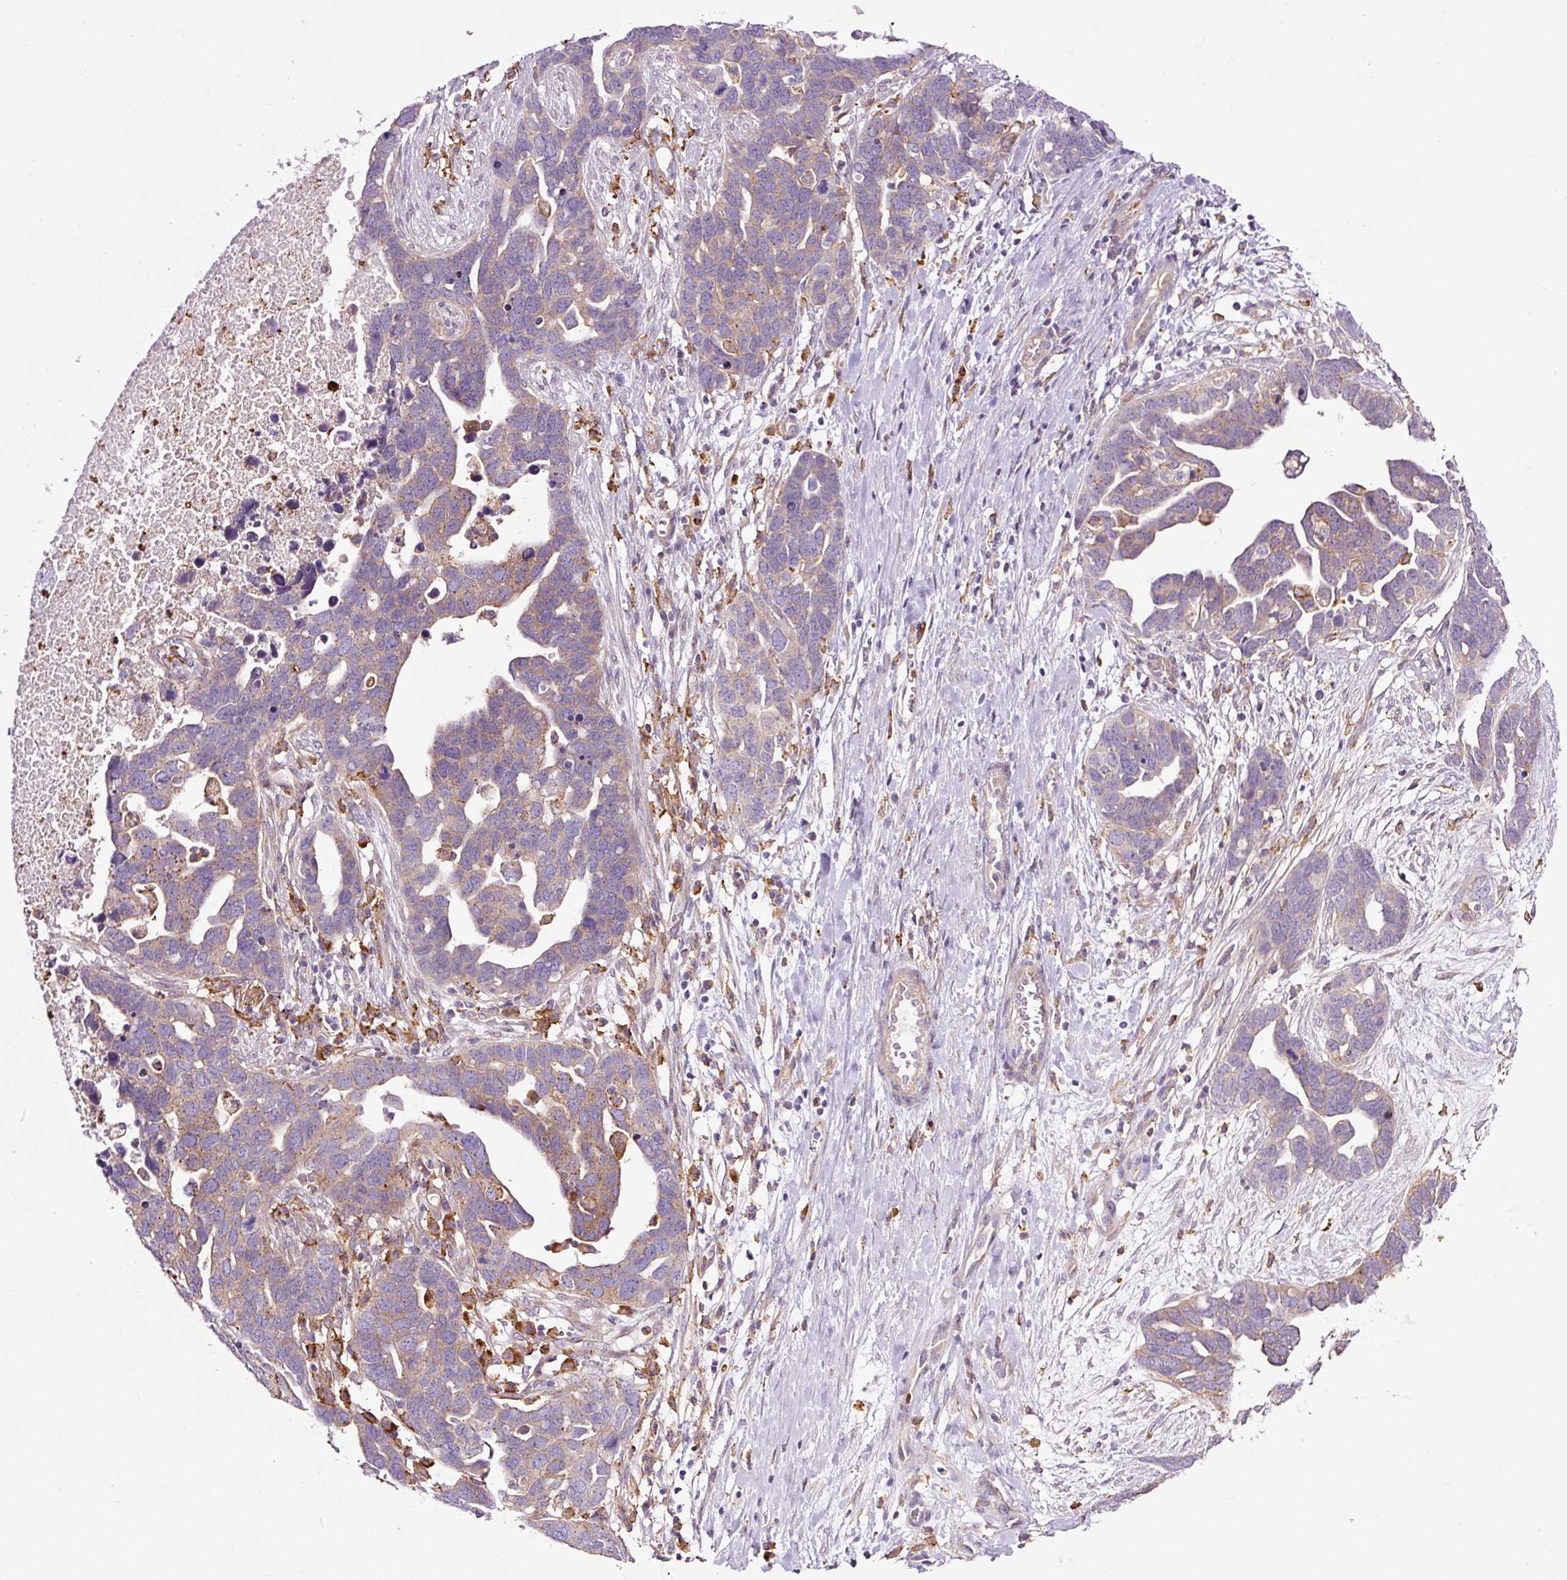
{"staining": {"intensity": "moderate", "quantity": "25%-75%", "location": "cytoplasmic/membranous"}, "tissue": "ovarian cancer", "cell_type": "Tumor cells", "image_type": "cancer", "snomed": [{"axis": "morphology", "description": "Cystadenocarcinoma, serous, NOS"}, {"axis": "topography", "description": "Ovary"}], "caption": "Moderate cytoplasmic/membranous expression for a protein is seen in about 25%-75% of tumor cells of ovarian cancer (serous cystadenocarcinoma) using immunohistochemistry (IHC).", "gene": "SH2D6", "patient": {"sex": "female", "age": 54}}